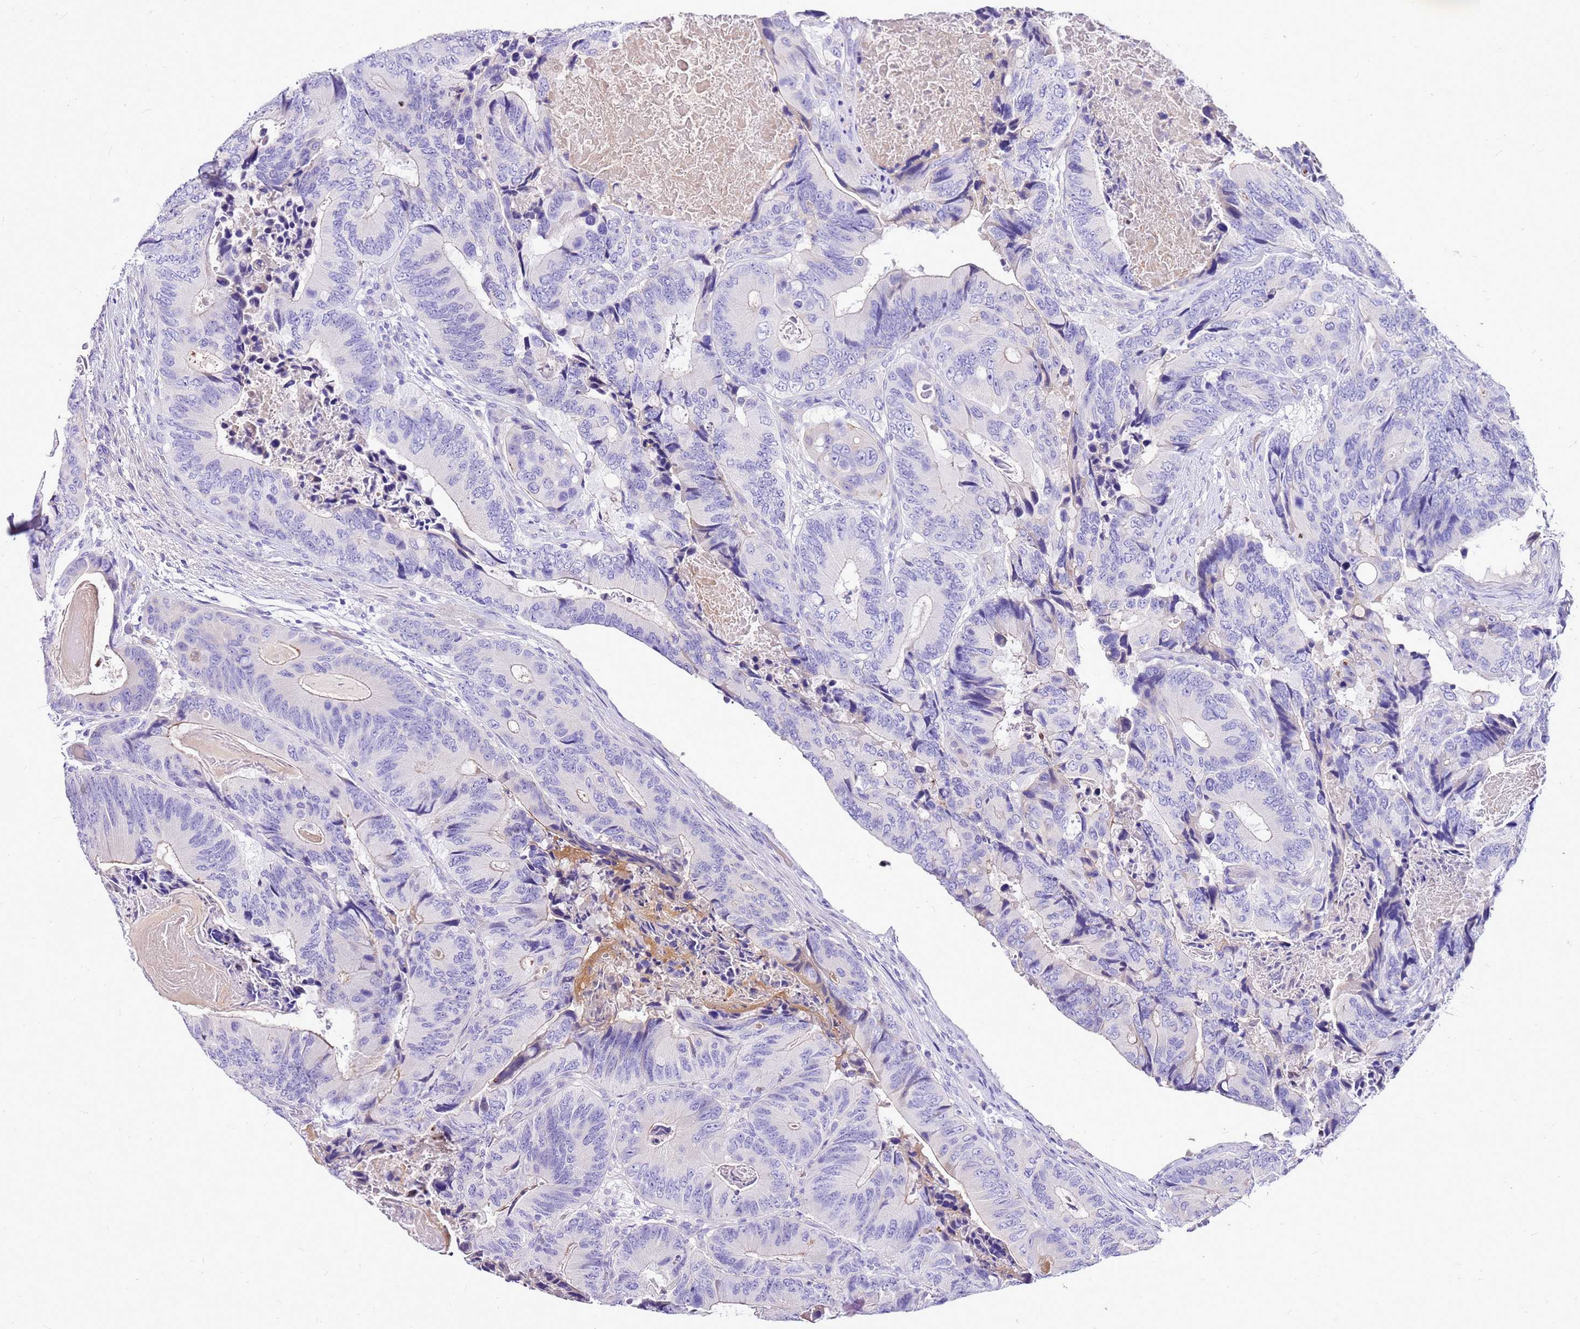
{"staining": {"intensity": "negative", "quantity": "none", "location": "none"}, "tissue": "colorectal cancer", "cell_type": "Tumor cells", "image_type": "cancer", "snomed": [{"axis": "morphology", "description": "Adenocarcinoma, NOS"}, {"axis": "topography", "description": "Colon"}], "caption": "DAB (3,3'-diaminobenzidine) immunohistochemical staining of colorectal adenocarcinoma exhibits no significant staining in tumor cells.", "gene": "DCDC2B", "patient": {"sex": "male", "age": 84}}